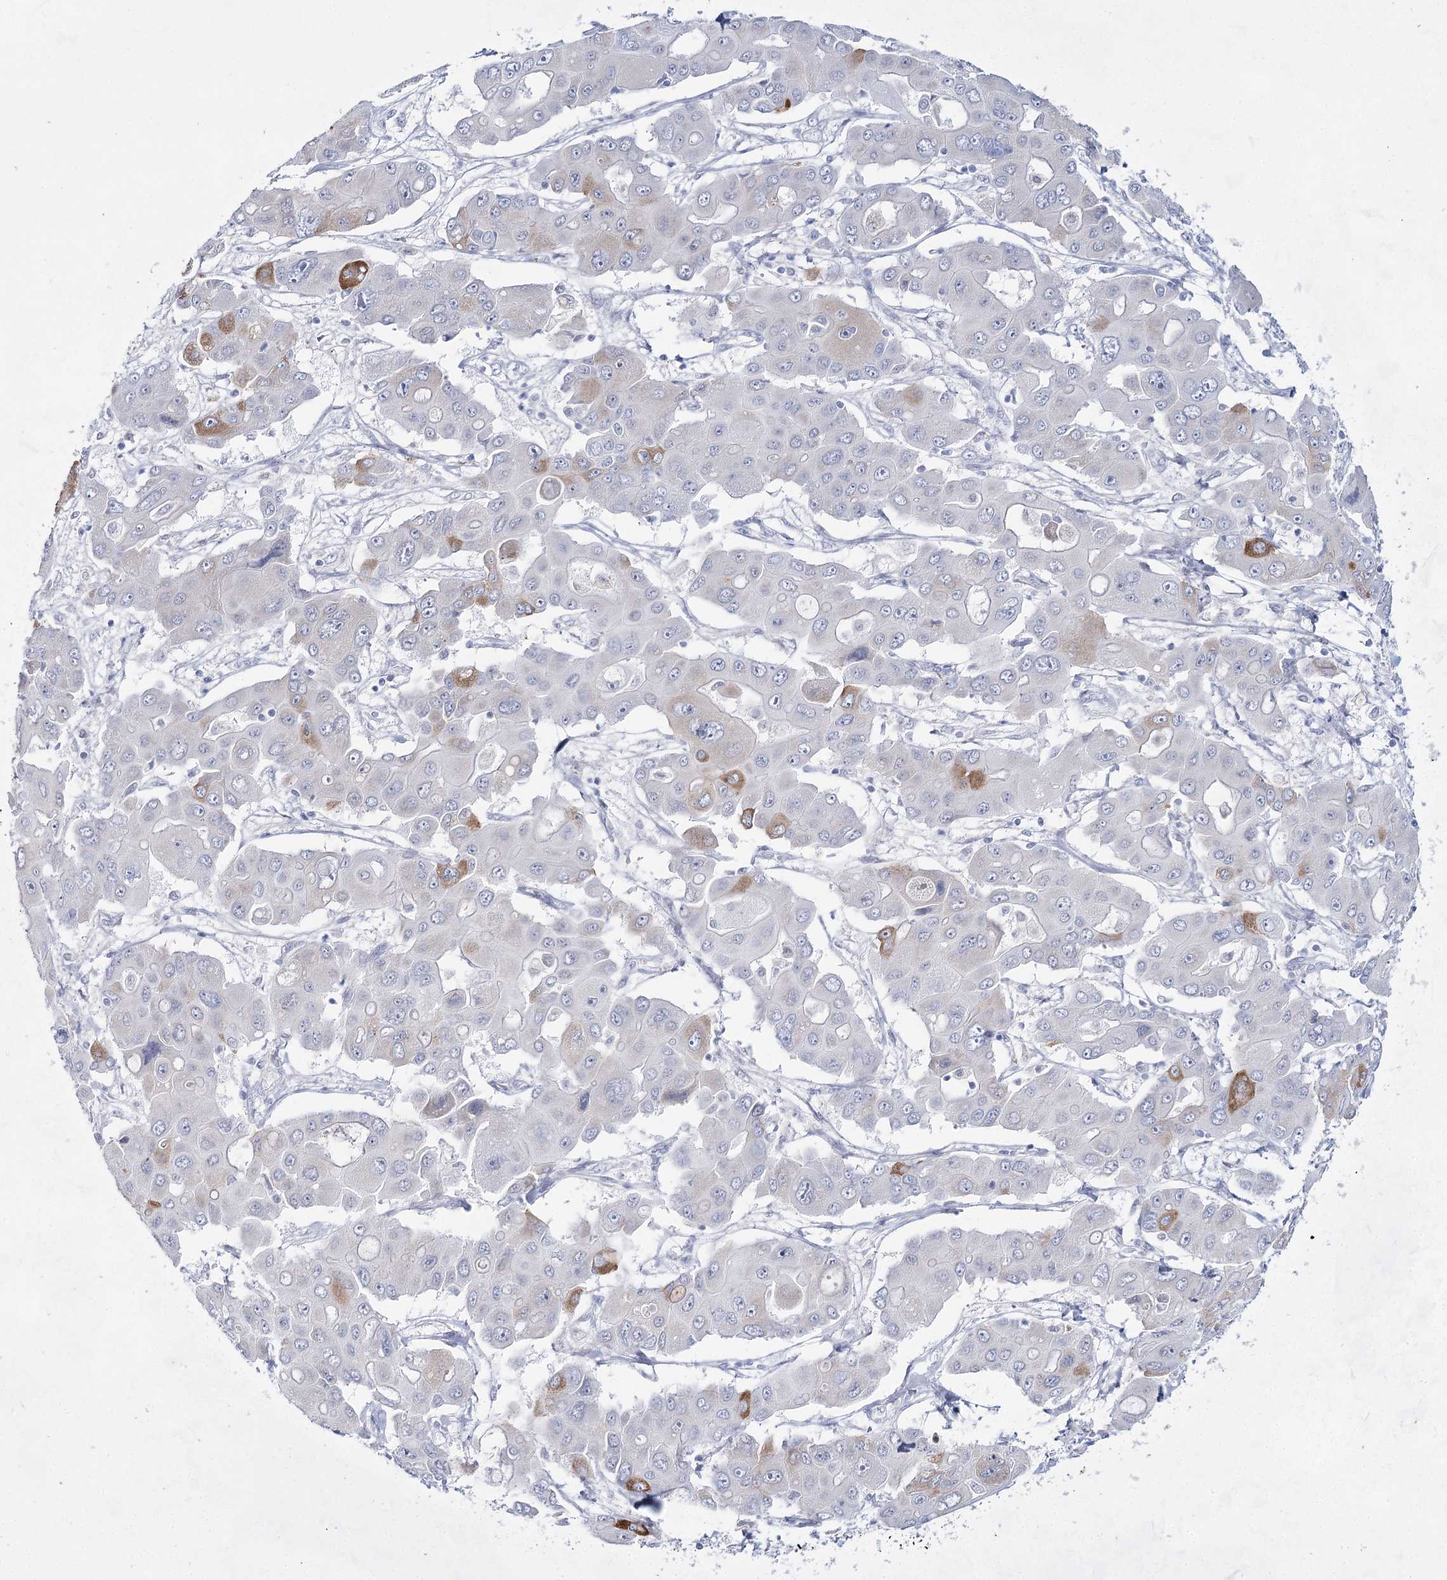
{"staining": {"intensity": "moderate", "quantity": "<25%", "location": "cytoplasmic/membranous"}, "tissue": "liver cancer", "cell_type": "Tumor cells", "image_type": "cancer", "snomed": [{"axis": "morphology", "description": "Cholangiocarcinoma"}, {"axis": "topography", "description": "Liver"}], "caption": "Tumor cells display moderate cytoplasmic/membranous expression in about <25% of cells in liver cholangiocarcinoma.", "gene": "BPHL", "patient": {"sex": "male", "age": 67}}